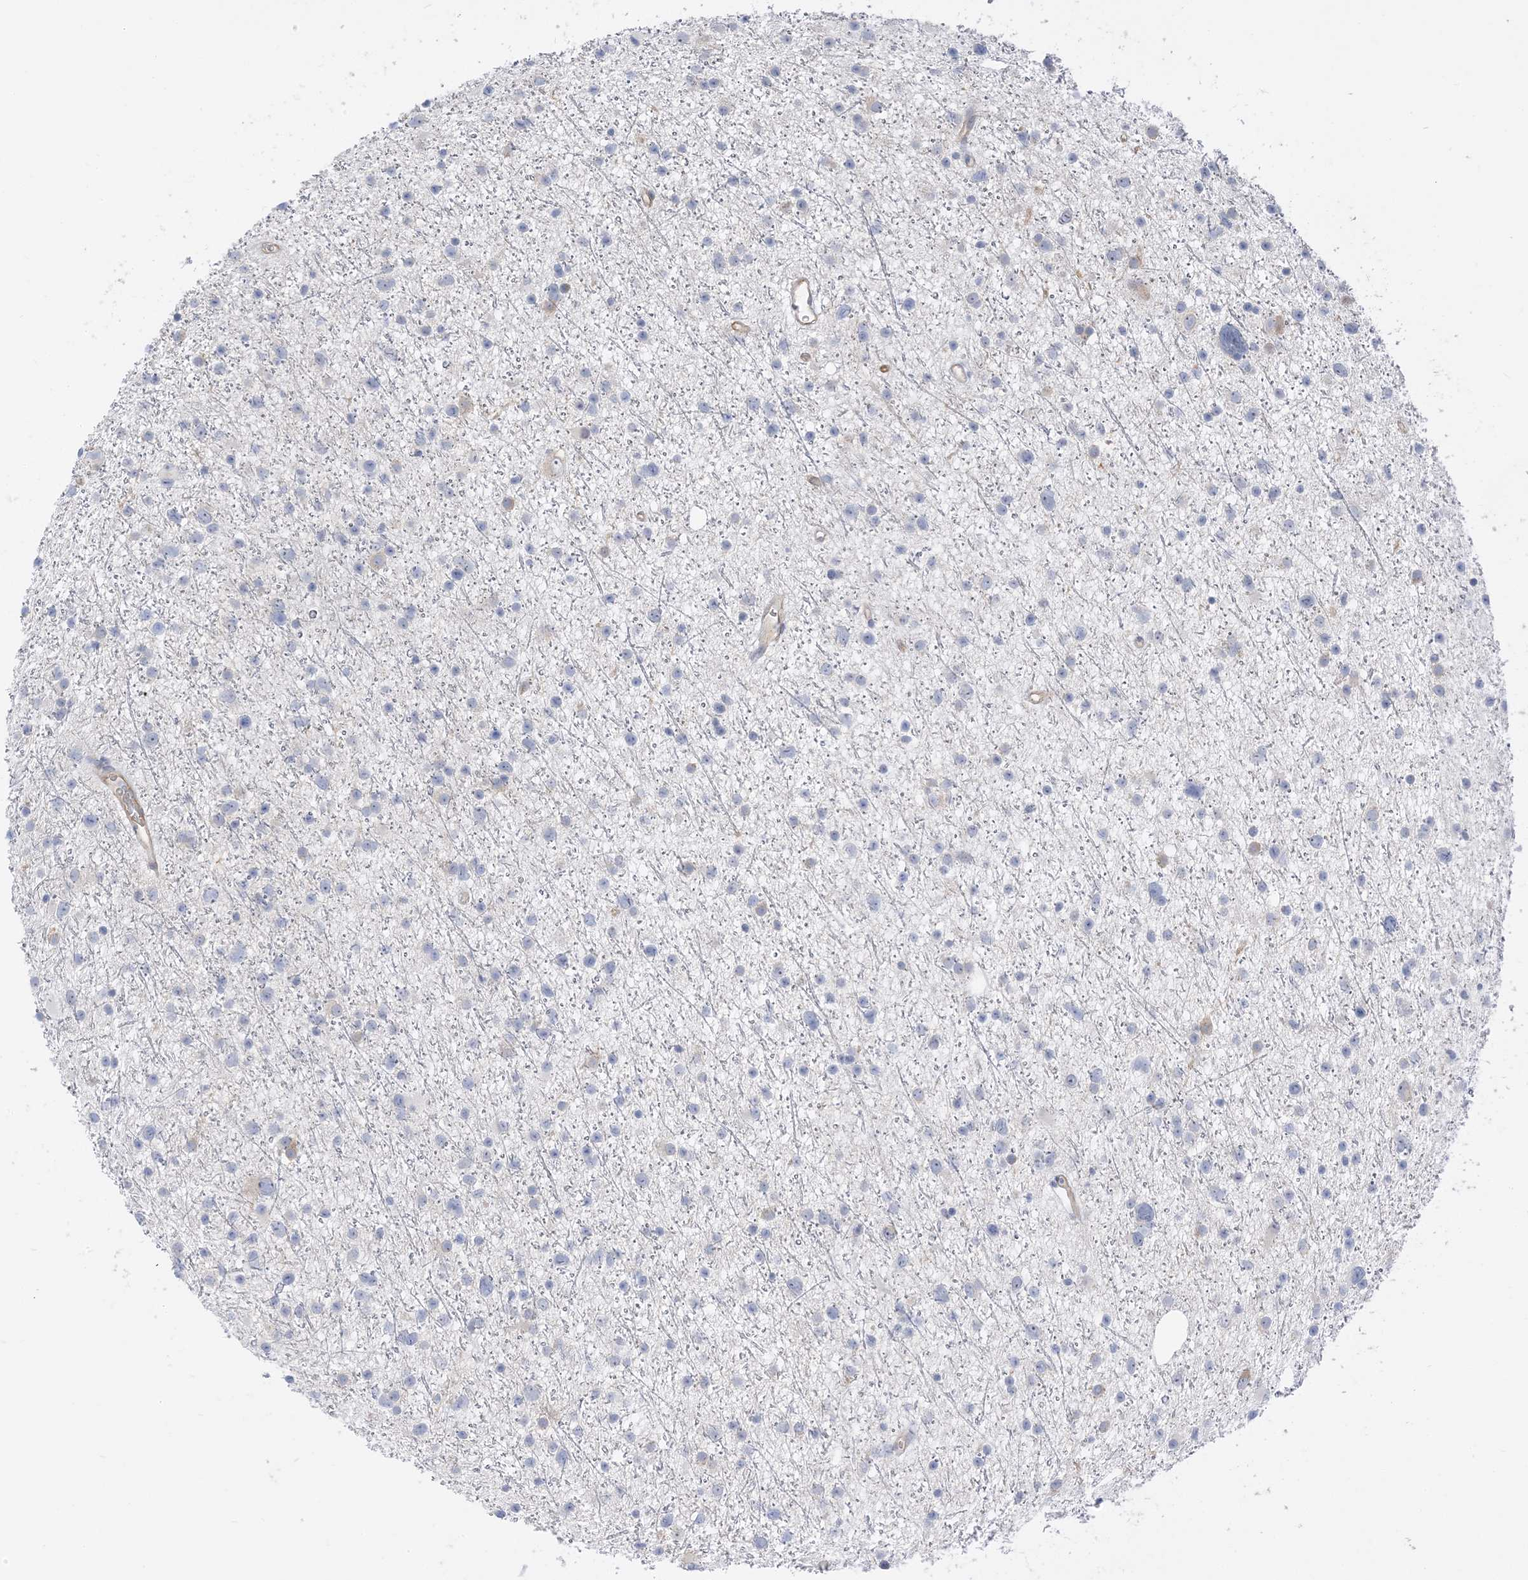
{"staining": {"intensity": "negative", "quantity": "none", "location": "none"}, "tissue": "glioma", "cell_type": "Tumor cells", "image_type": "cancer", "snomed": [{"axis": "morphology", "description": "Glioma, malignant, Low grade"}, {"axis": "topography", "description": "Cerebral cortex"}], "caption": "Tumor cells are negative for brown protein staining in low-grade glioma (malignant). The staining was performed using DAB (3,3'-diaminobenzidine) to visualize the protein expression in brown, while the nuclei were stained in blue with hematoxylin (Magnification: 20x).", "gene": "IL36B", "patient": {"sex": "female", "age": 39}}